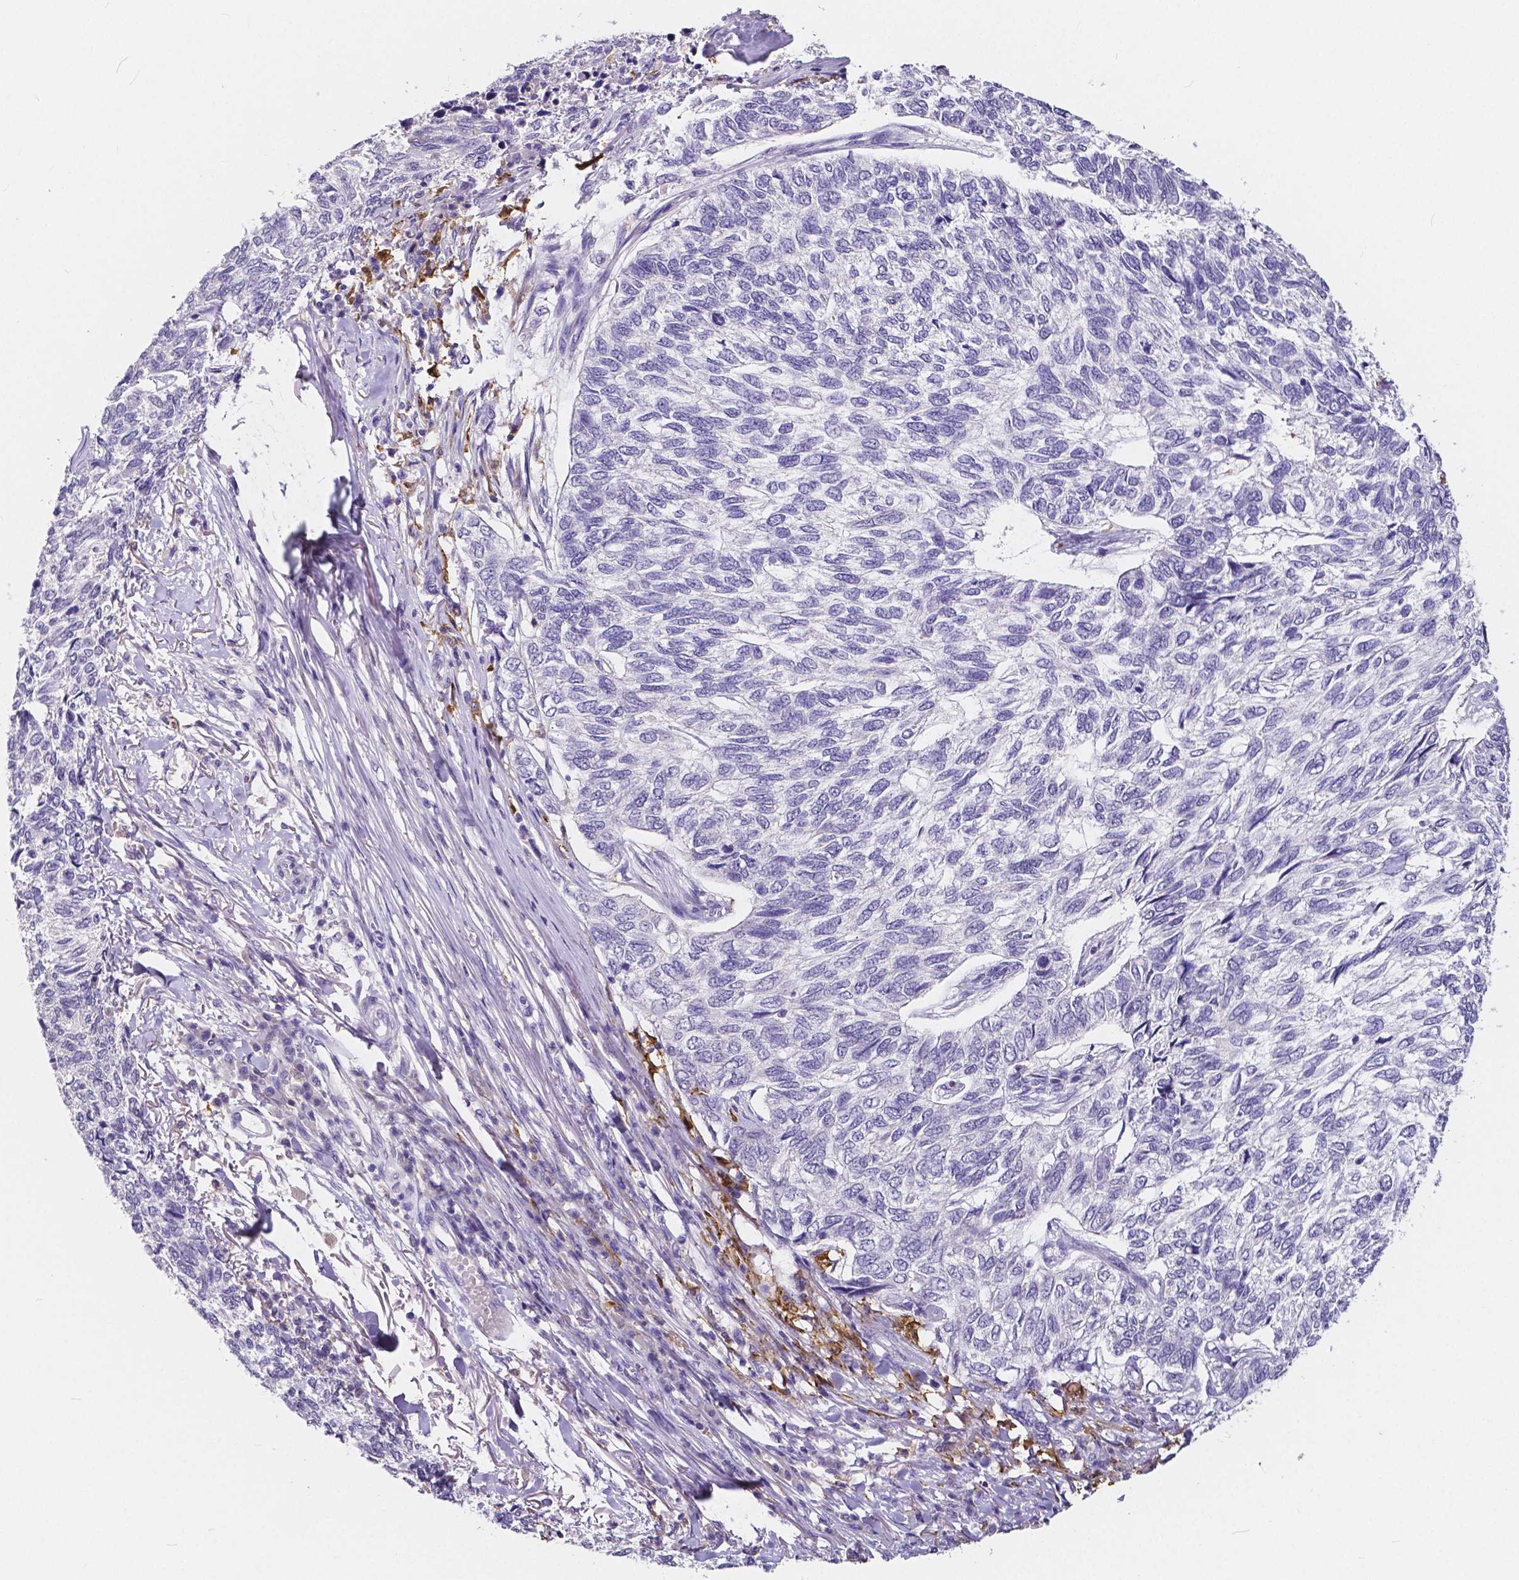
{"staining": {"intensity": "negative", "quantity": "none", "location": "none"}, "tissue": "skin cancer", "cell_type": "Tumor cells", "image_type": "cancer", "snomed": [{"axis": "morphology", "description": "Basal cell carcinoma"}, {"axis": "topography", "description": "Skin"}], "caption": "Tumor cells are negative for protein expression in human skin cancer (basal cell carcinoma).", "gene": "ACP5", "patient": {"sex": "female", "age": 65}}